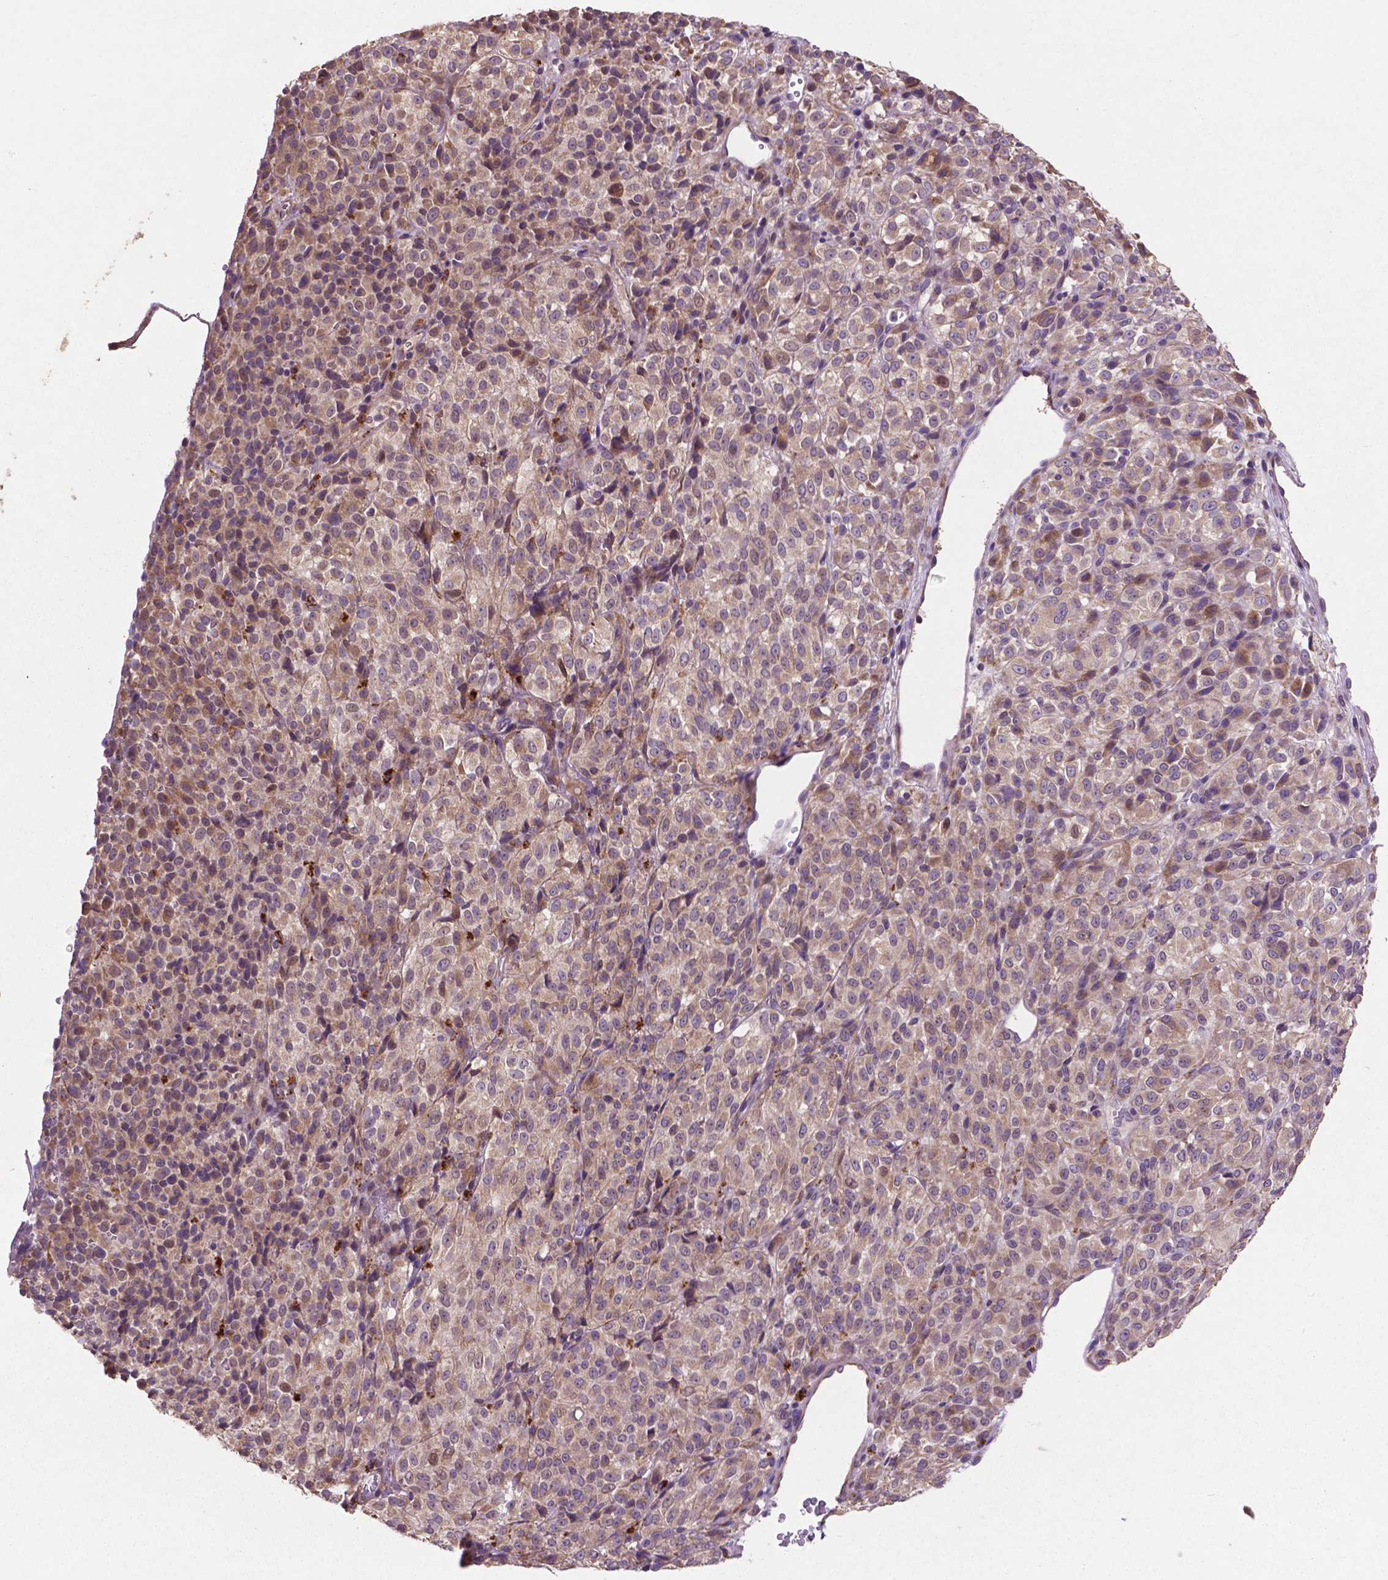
{"staining": {"intensity": "negative", "quantity": "none", "location": "none"}, "tissue": "melanoma", "cell_type": "Tumor cells", "image_type": "cancer", "snomed": [{"axis": "morphology", "description": "Malignant melanoma, Metastatic site"}, {"axis": "topography", "description": "Brain"}], "caption": "Immunohistochemical staining of human melanoma reveals no significant positivity in tumor cells.", "gene": "MBTPS1", "patient": {"sex": "female", "age": 56}}